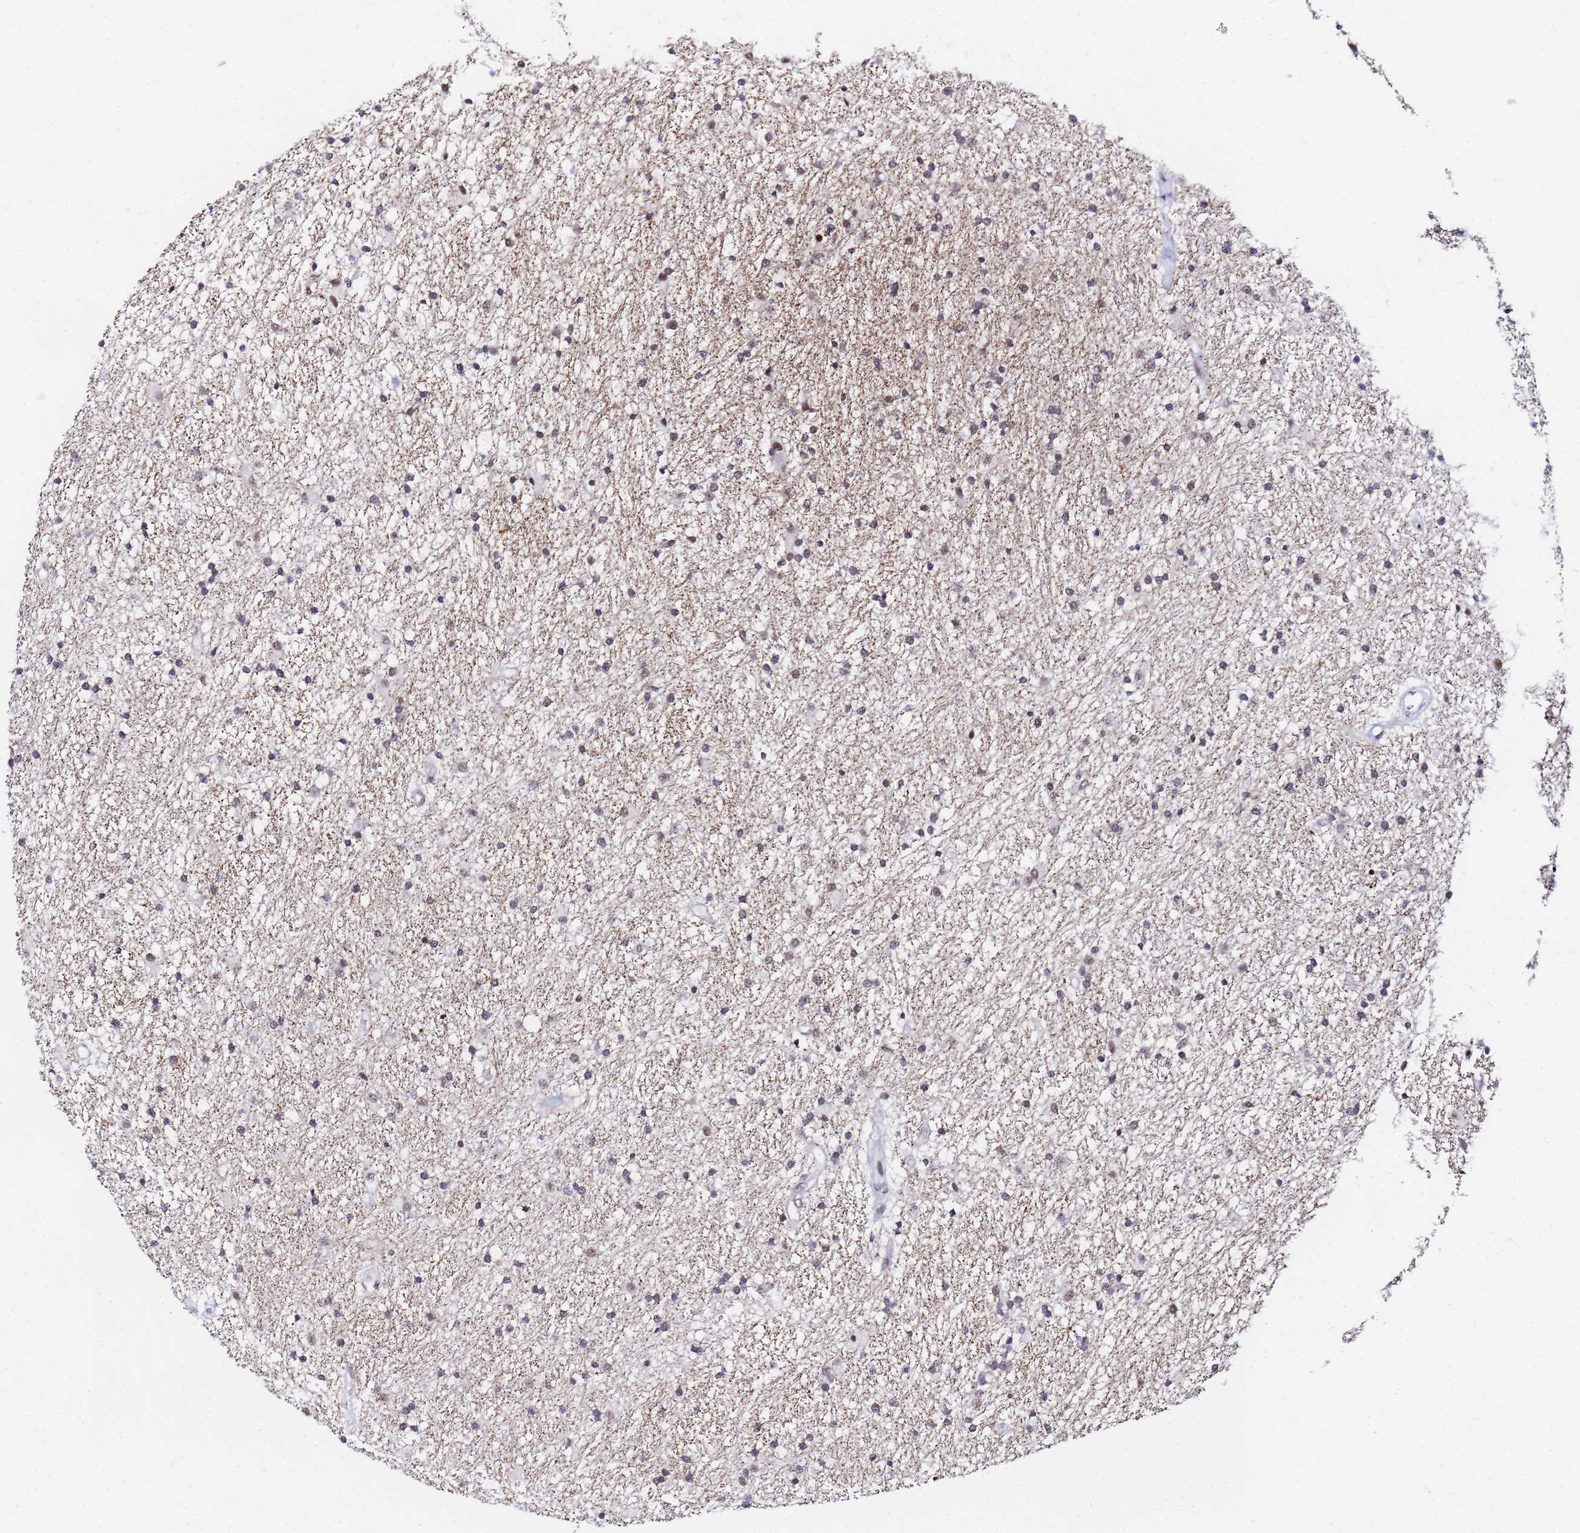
{"staining": {"intensity": "weak", "quantity": "<25%", "location": "nuclear"}, "tissue": "glioma", "cell_type": "Tumor cells", "image_type": "cancer", "snomed": [{"axis": "morphology", "description": "Glioma, malignant, High grade"}, {"axis": "topography", "description": "Brain"}], "caption": "Tumor cells show no significant positivity in high-grade glioma (malignant).", "gene": "CKMT1A", "patient": {"sex": "male", "age": 77}}